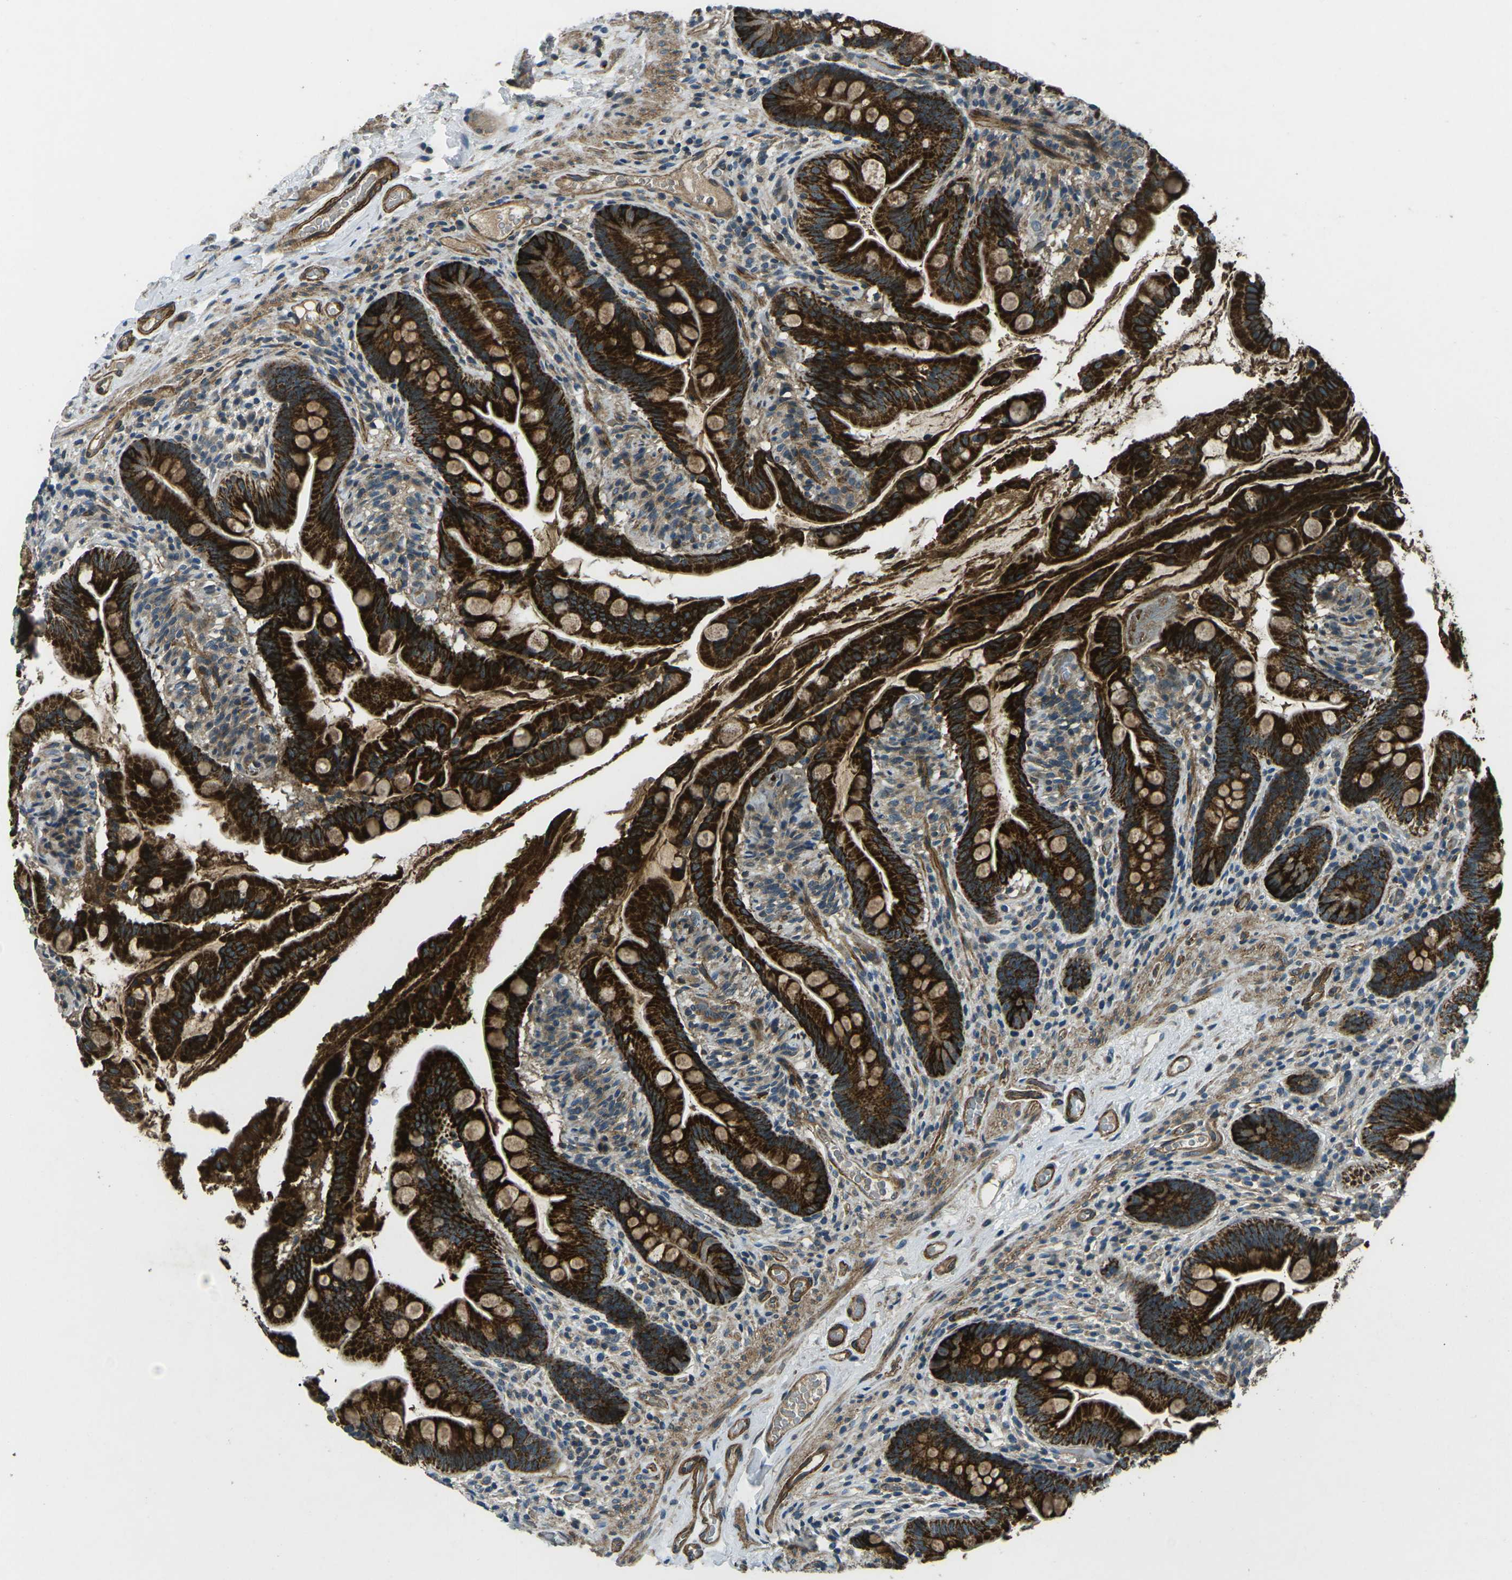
{"staining": {"intensity": "strong", "quantity": ">75%", "location": "cytoplasmic/membranous"}, "tissue": "small intestine", "cell_type": "Glandular cells", "image_type": "normal", "snomed": [{"axis": "morphology", "description": "Normal tissue, NOS"}, {"axis": "topography", "description": "Small intestine"}], "caption": "Immunohistochemical staining of benign small intestine reveals high levels of strong cytoplasmic/membranous expression in about >75% of glandular cells.", "gene": "AFAP1", "patient": {"sex": "female", "age": 56}}